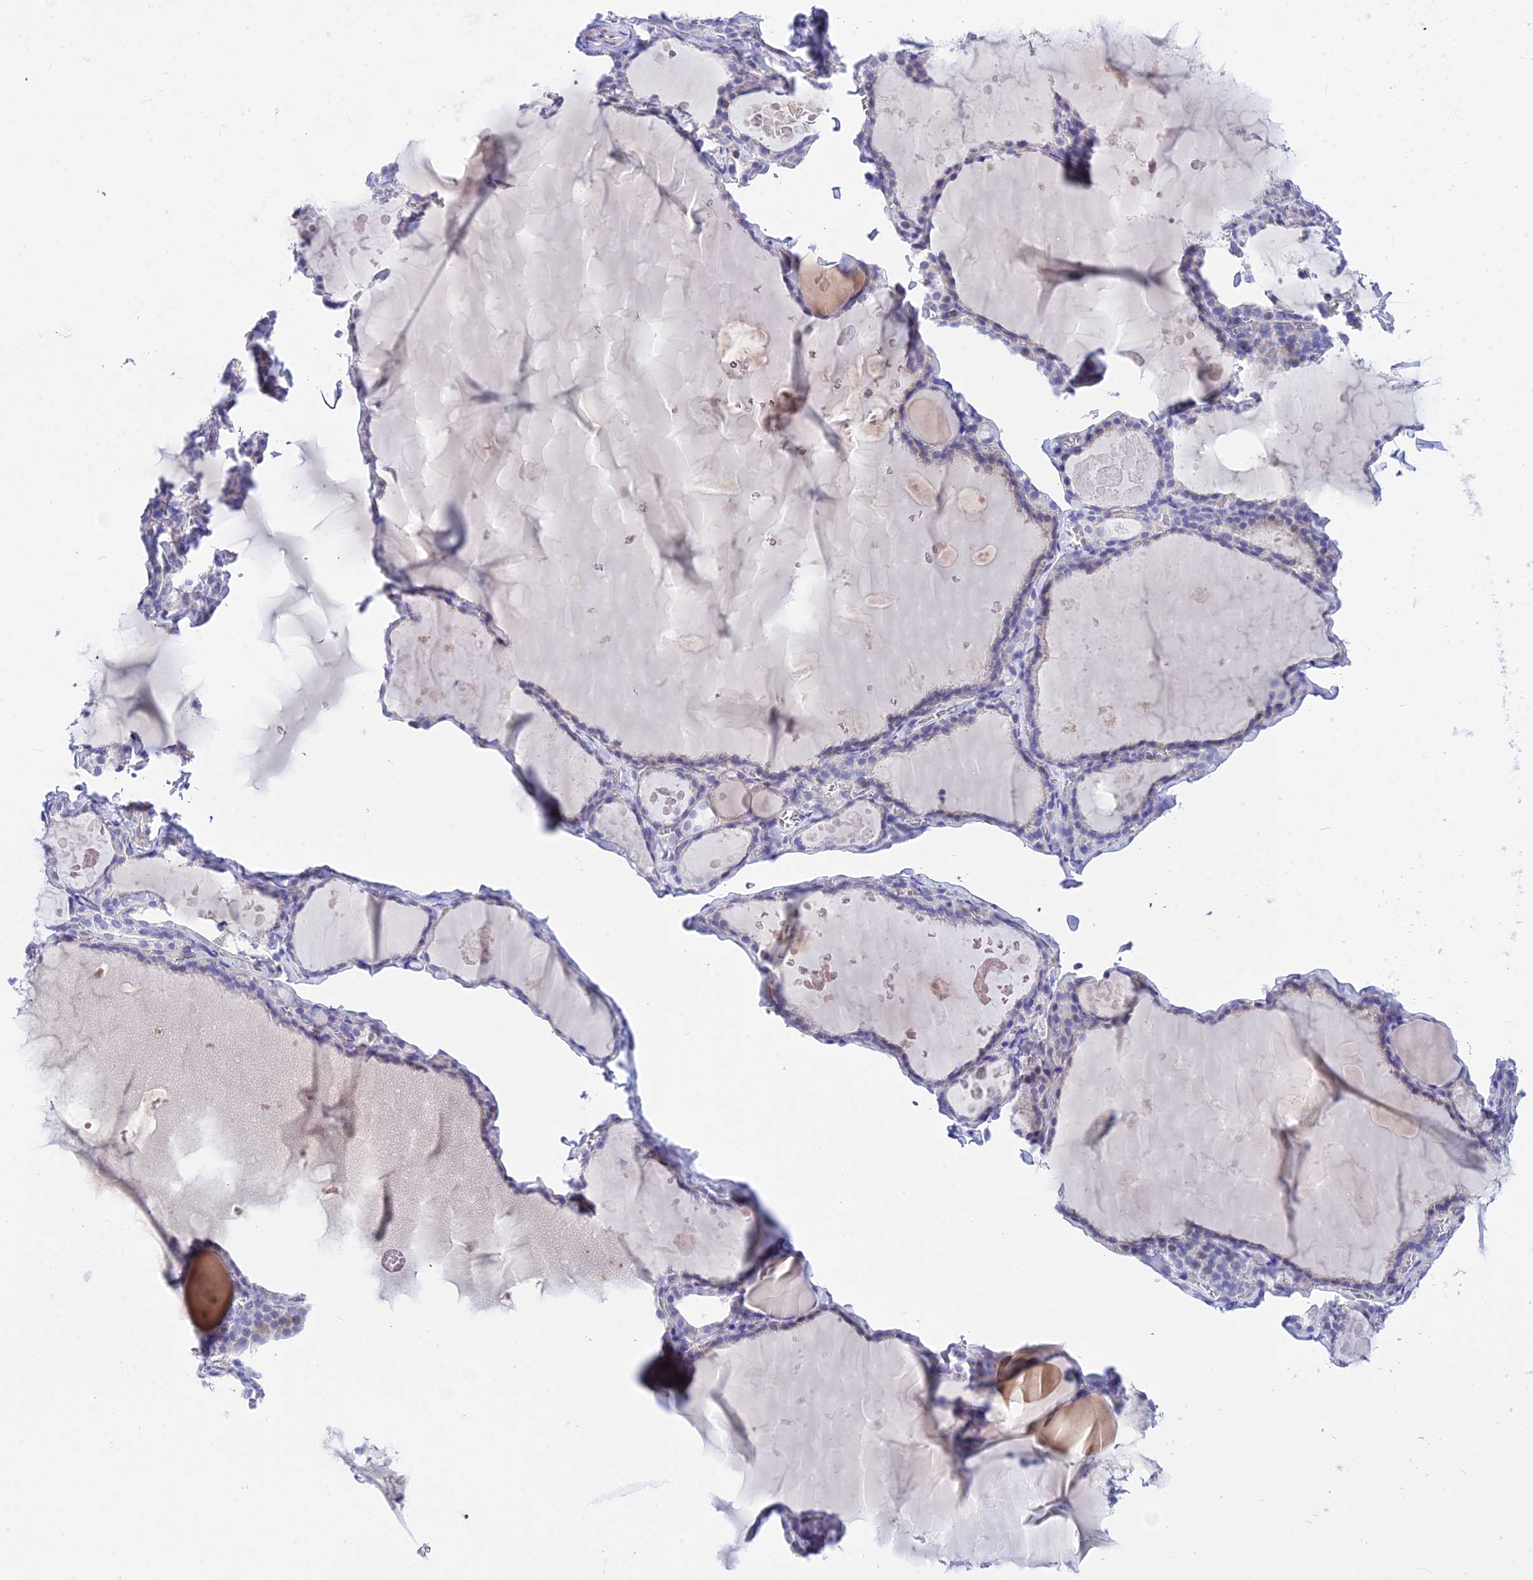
{"staining": {"intensity": "negative", "quantity": "none", "location": "none"}, "tissue": "thyroid gland", "cell_type": "Glandular cells", "image_type": "normal", "snomed": [{"axis": "morphology", "description": "Normal tissue, NOS"}, {"axis": "topography", "description": "Thyroid gland"}], "caption": "Human thyroid gland stained for a protein using immunohistochemistry (IHC) demonstrates no expression in glandular cells.", "gene": "DEFB107A", "patient": {"sex": "male", "age": 56}}